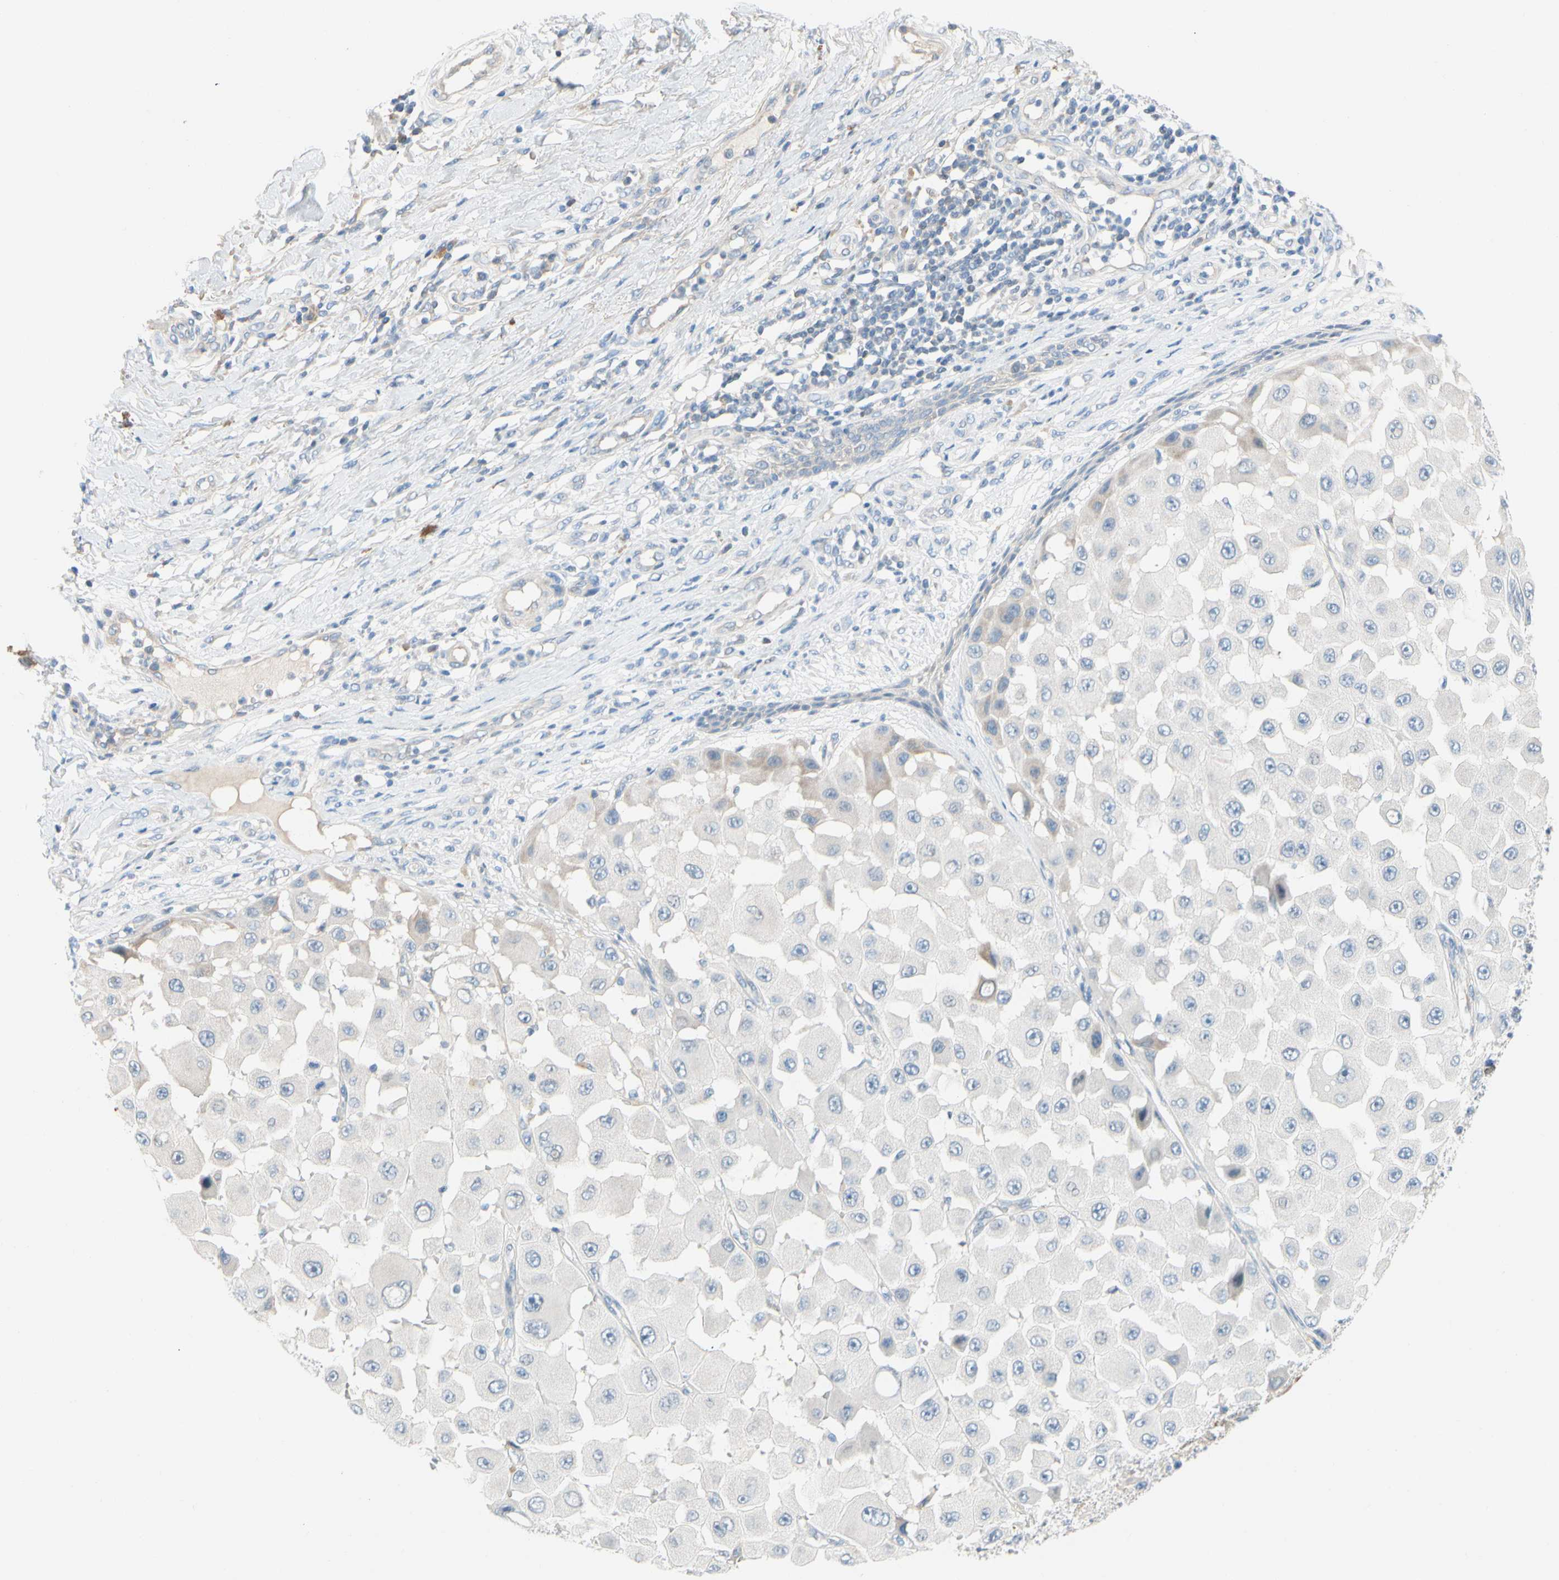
{"staining": {"intensity": "negative", "quantity": "none", "location": "none"}, "tissue": "melanoma", "cell_type": "Tumor cells", "image_type": "cancer", "snomed": [{"axis": "morphology", "description": "Malignant melanoma, NOS"}, {"axis": "topography", "description": "Skin"}], "caption": "A high-resolution image shows immunohistochemistry (IHC) staining of melanoma, which reveals no significant positivity in tumor cells.", "gene": "ZNF132", "patient": {"sex": "female", "age": 81}}